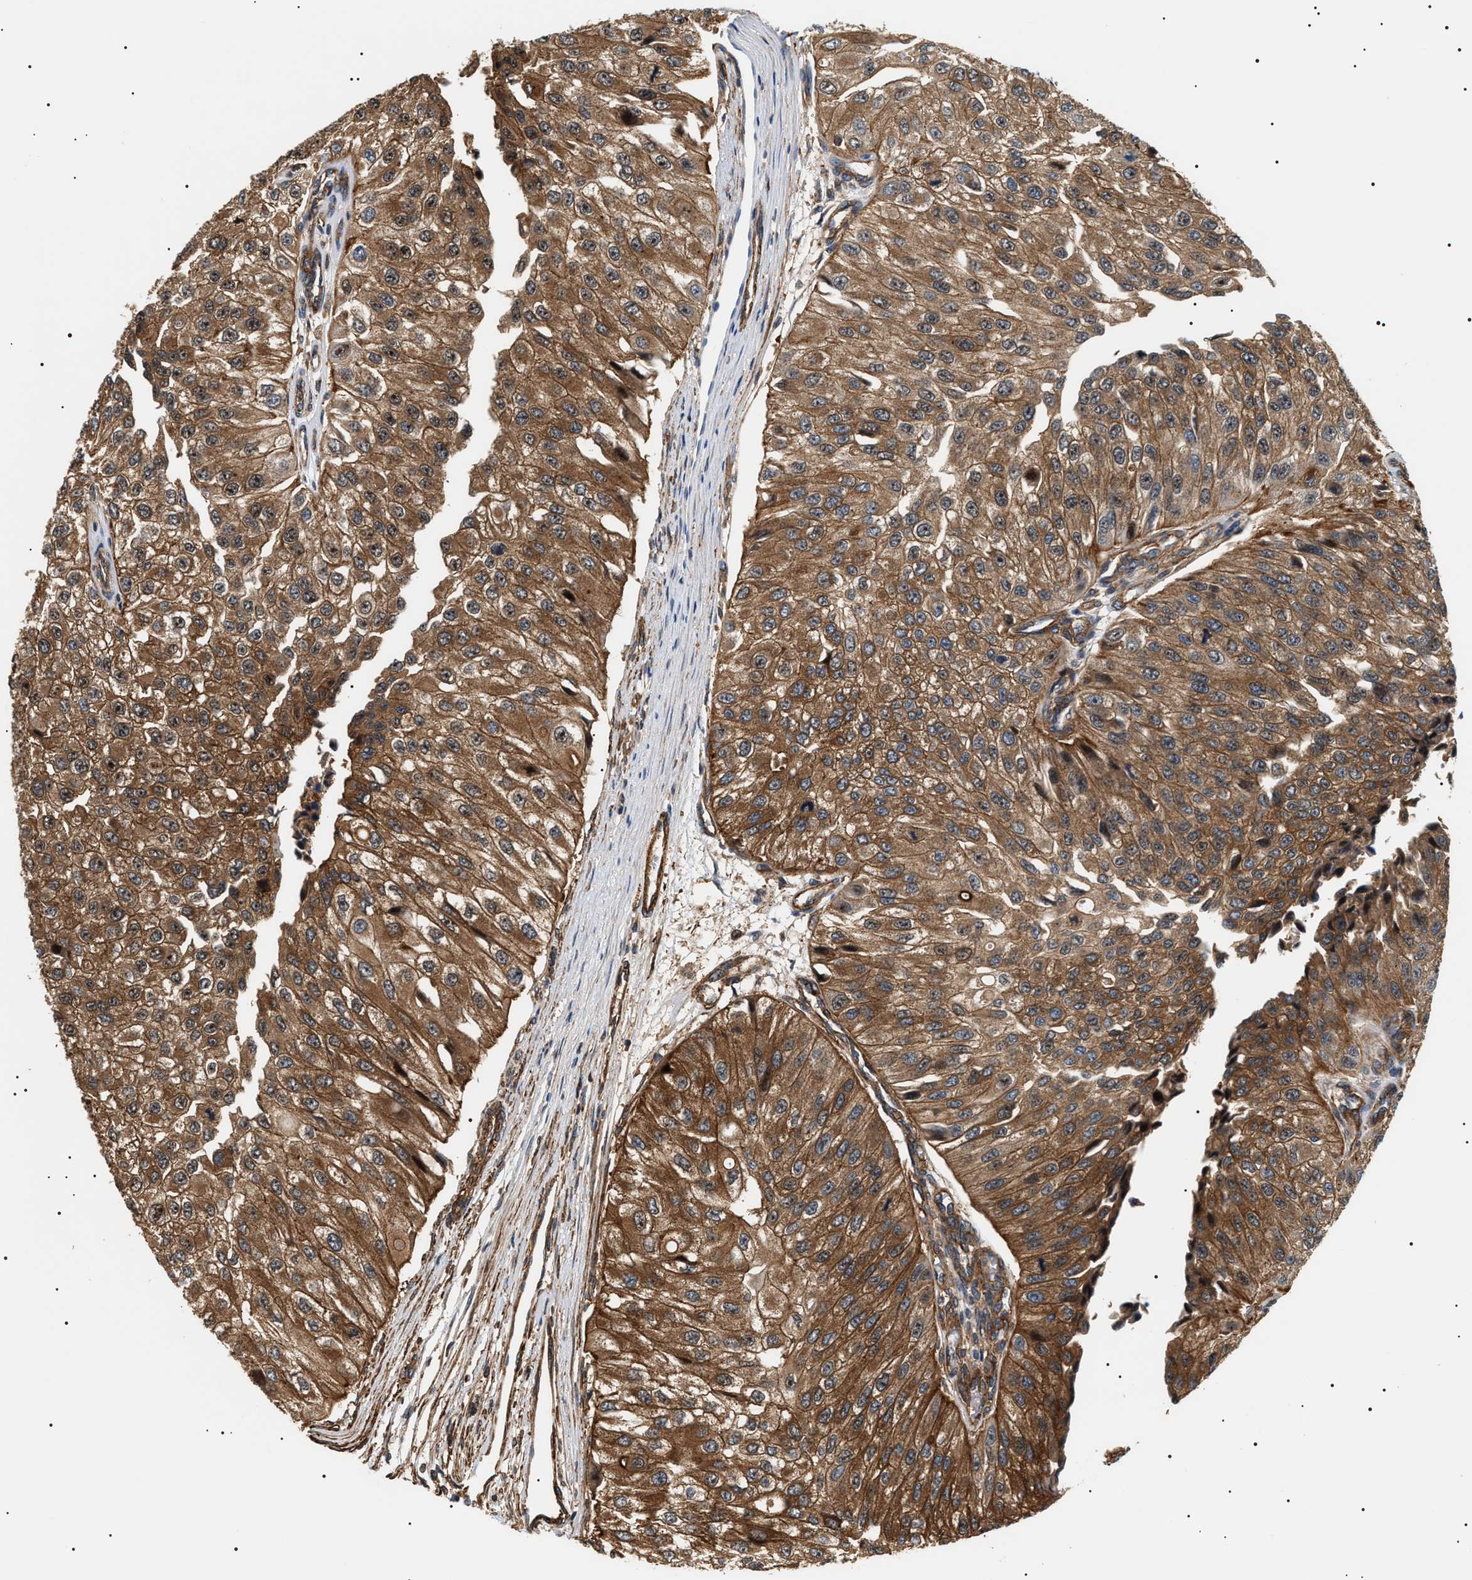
{"staining": {"intensity": "moderate", "quantity": ">75%", "location": "cytoplasmic/membranous"}, "tissue": "urothelial cancer", "cell_type": "Tumor cells", "image_type": "cancer", "snomed": [{"axis": "morphology", "description": "Urothelial carcinoma, High grade"}, {"axis": "topography", "description": "Kidney"}, {"axis": "topography", "description": "Urinary bladder"}], "caption": "This is an image of immunohistochemistry (IHC) staining of urothelial carcinoma (high-grade), which shows moderate staining in the cytoplasmic/membranous of tumor cells.", "gene": "SH3GLB2", "patient": {"sex": "male", "age": 77}}